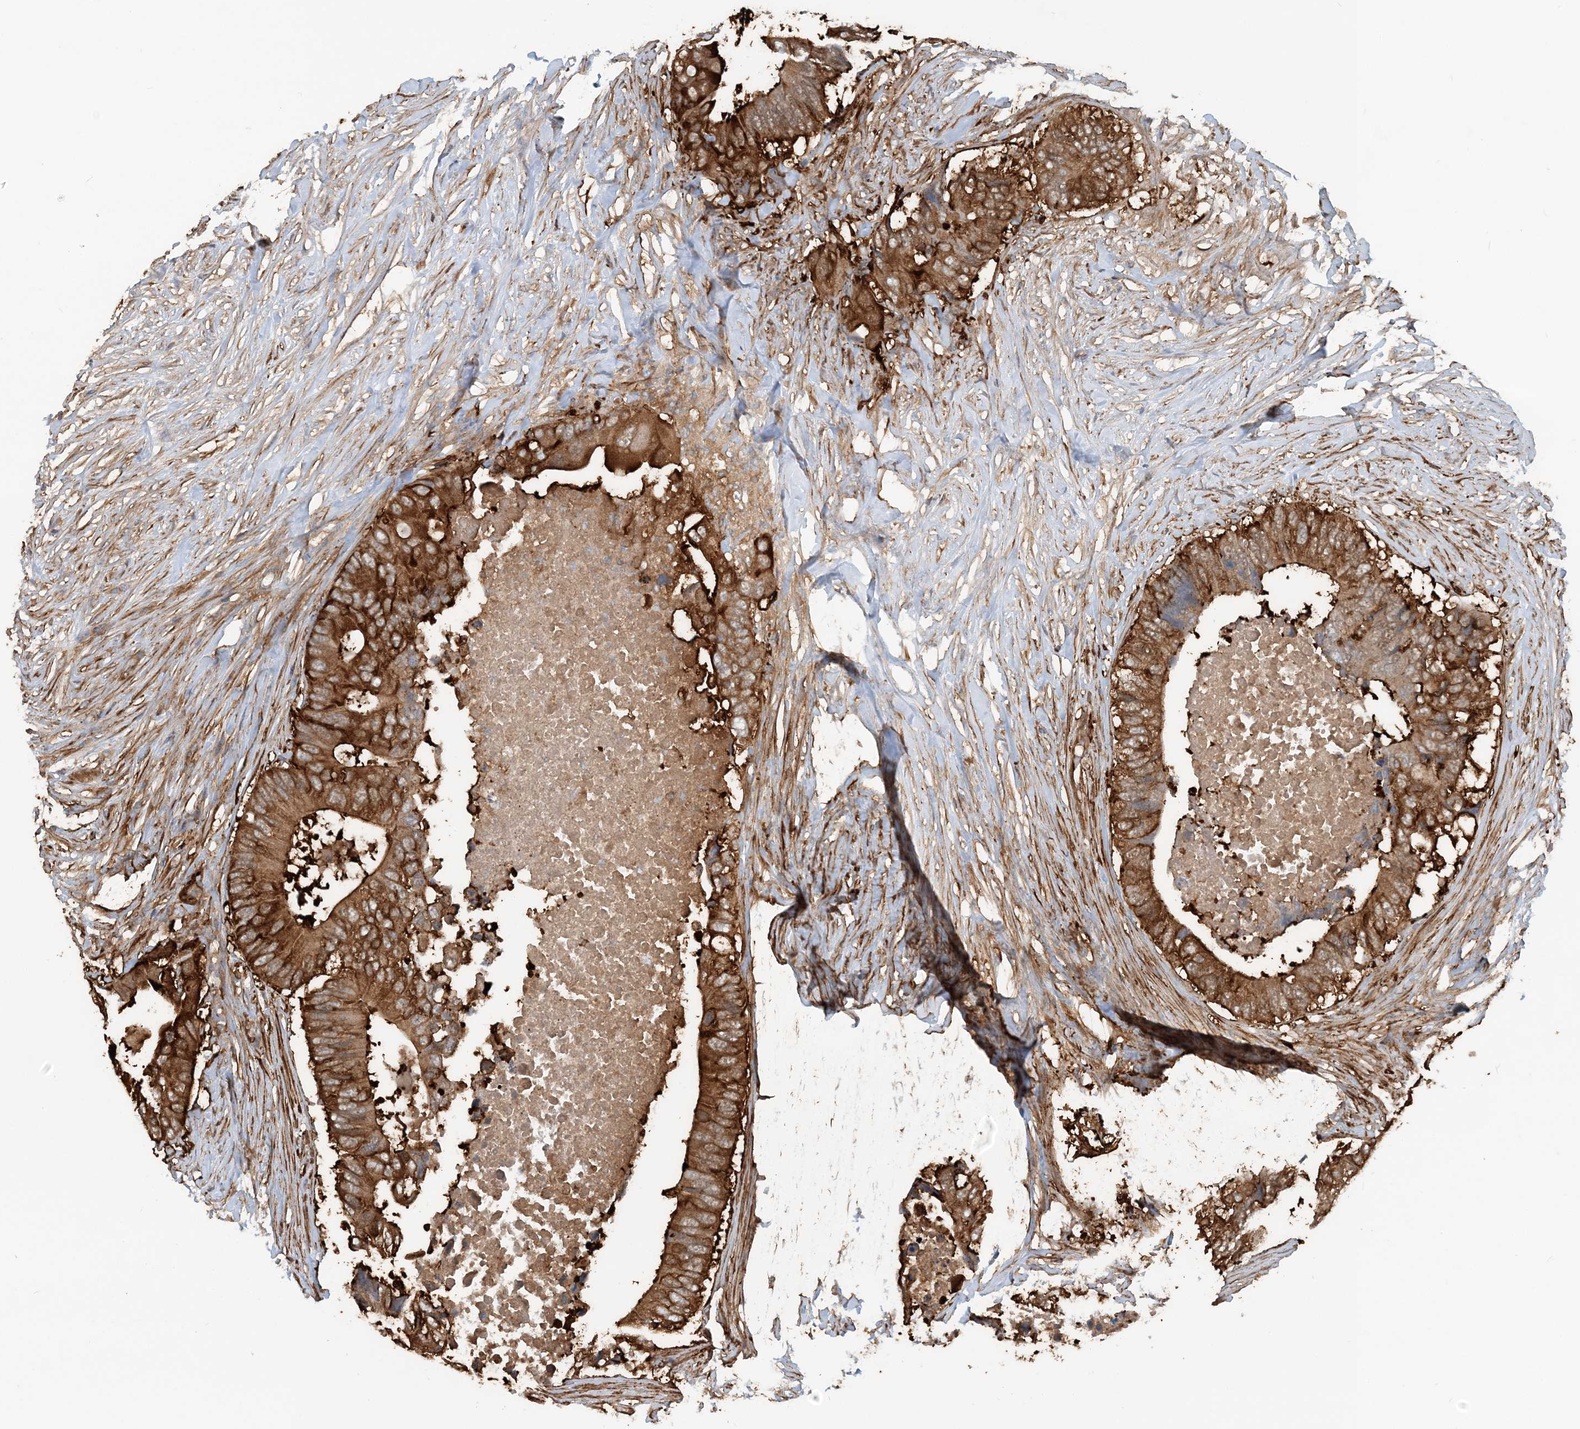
{"staining": {"intensity": "strong", "quantity": ">75%", "location": "cytoplasmic/membranous"}, "tissue": "colorectal cancer", "cell_type": "Tumor cells", "image_type": "cancer", "snomed": [{"axis": "morphology", "description": "Adenocarcinoma, NOS"}, {"axis": "topography", "description": "Colon"}], "caption": "Tumor cells show high levels of strong cytoplasmic/membranous expression in about >75% of cells in colorectal cancer.", "gene": "DSTN", "patient": {"sex": "male", "age": 71}}